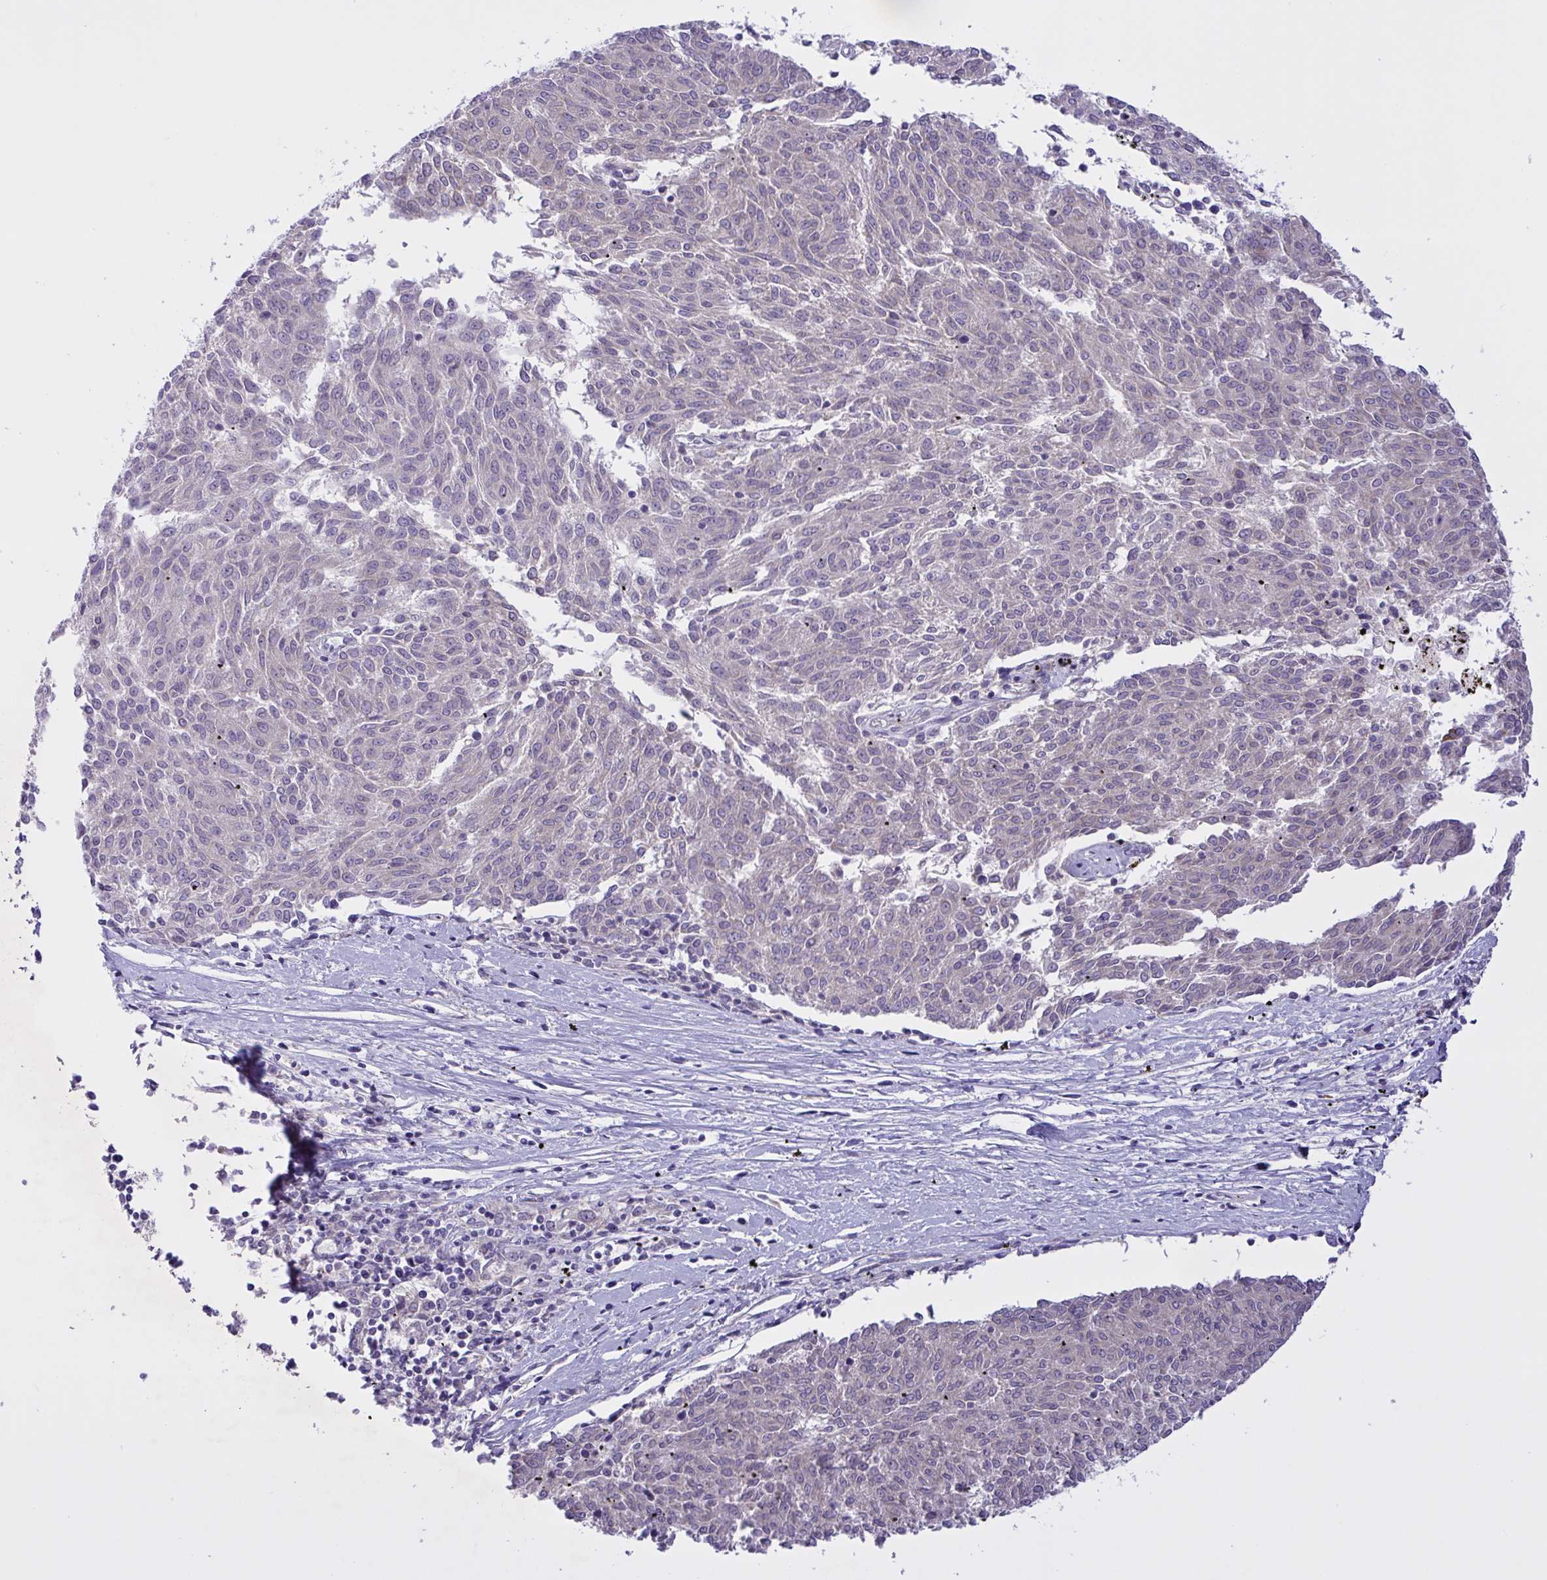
{"staining": {"intensity": "negative", "quantity": "none", "location": "none"}, "tissue": "melanoma", "cell_type": "Tumor cells", "image_type": "cancer", "snomed": [{"axis": "morphology", "description": "Malignant melanoma, NOS"}, {"axis": "topography", "description": "Skin"}], "caption": "A micrograph of melanoma stained for a protein demonstrates no brown staining in tumor cells.", "gene": "FAM86B1", "patient": {"sex": "female", "age": 72}}